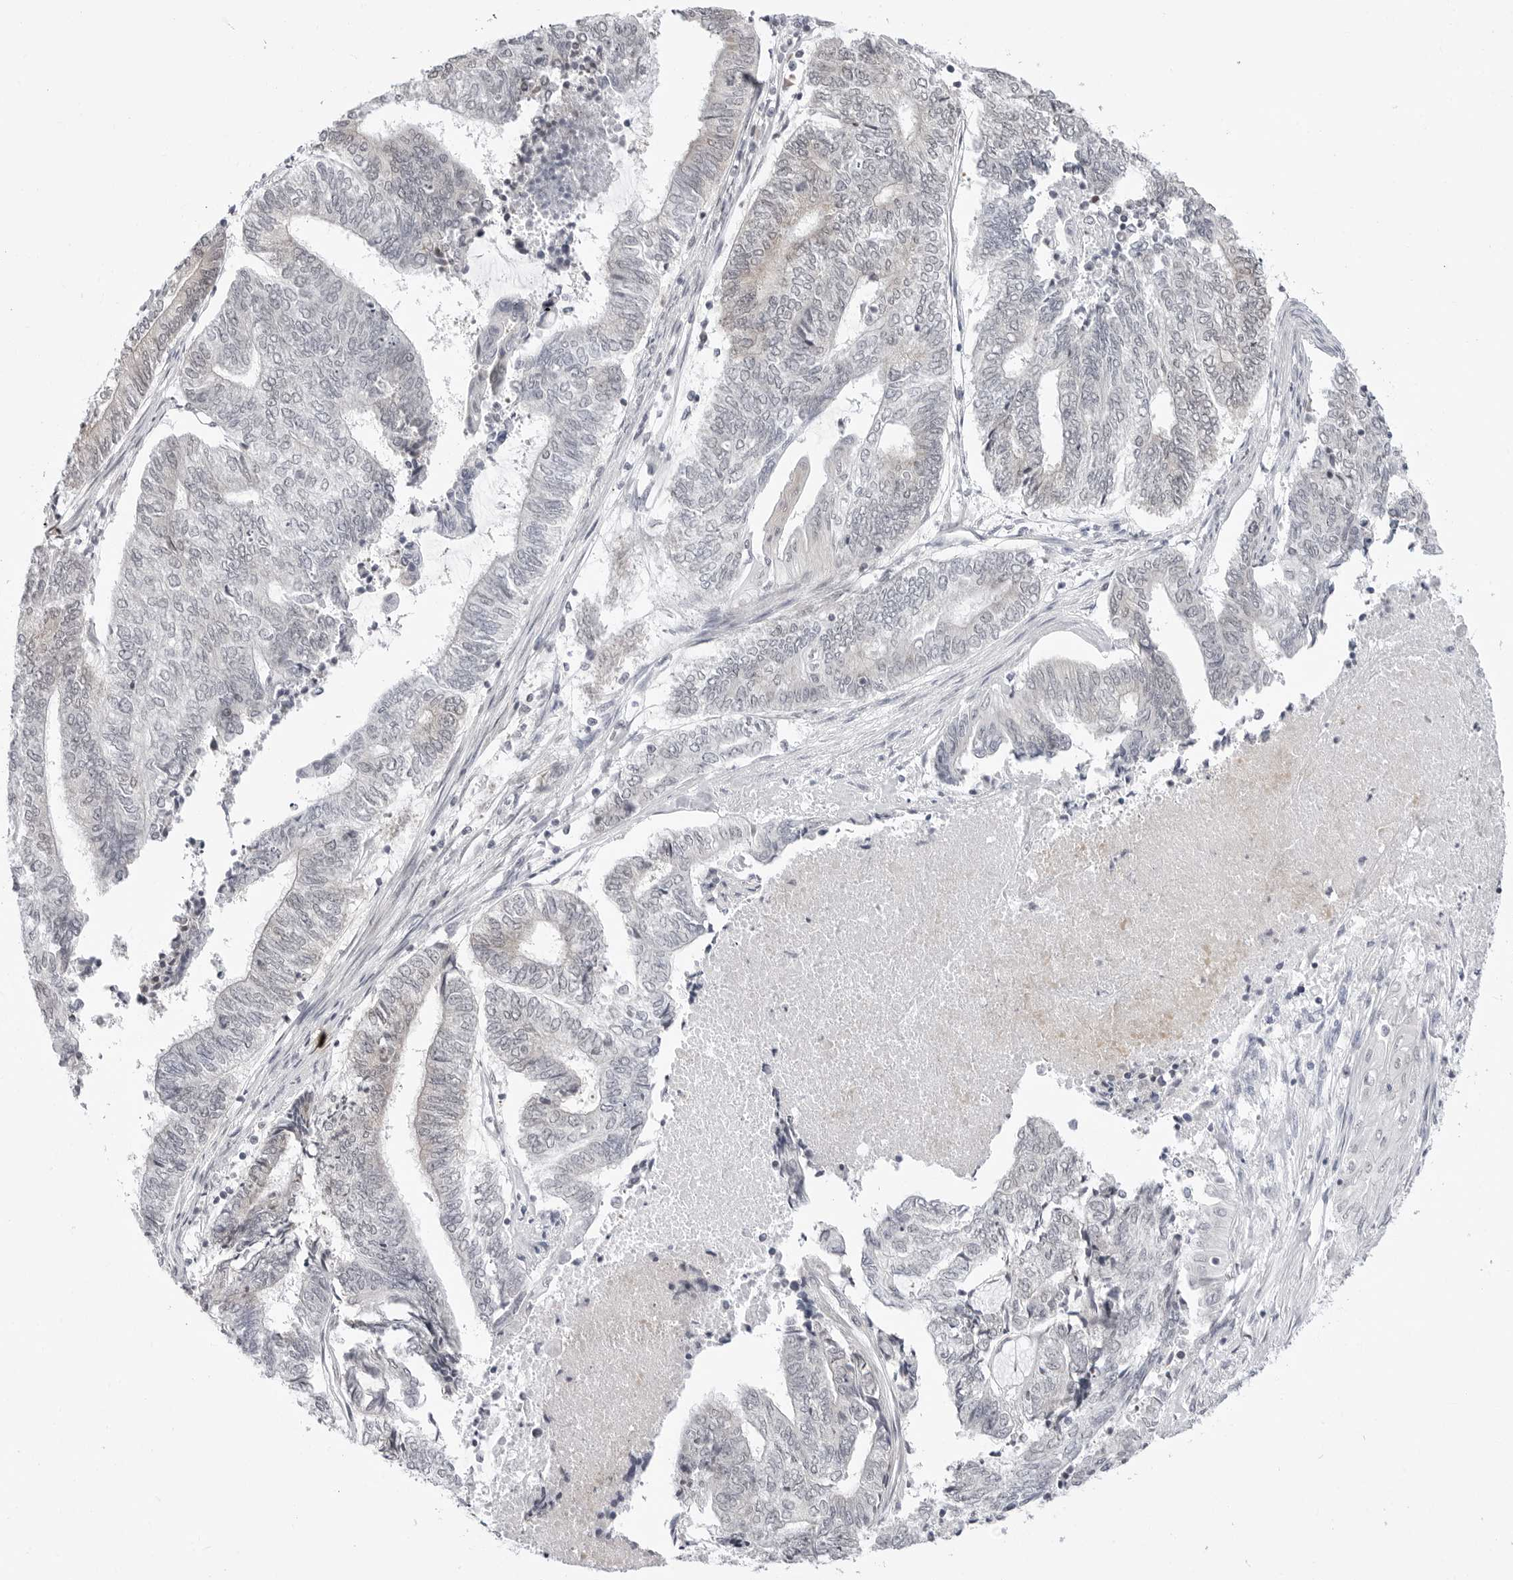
{"staining": {"intensity": "negative", "quantity": "none", "location": "none"}, "tissue": "endometrial cancer", "cell_type": "Tumor cells", "image_type": "cancer", "snomed": [{"axis": "morphology", "description": "Adenocarcinoma, NOS"}, {"axis": "topography", "description": "Uterus"}, {"axis": "topography", "description": "Endometrium"}], "caption": "The IHC histopathology image has no significant positivity in tumor cells of endometrial cancer tissue.", "gene": "PPP2R5C", "patient": {"sex": "female", "age": 70}}